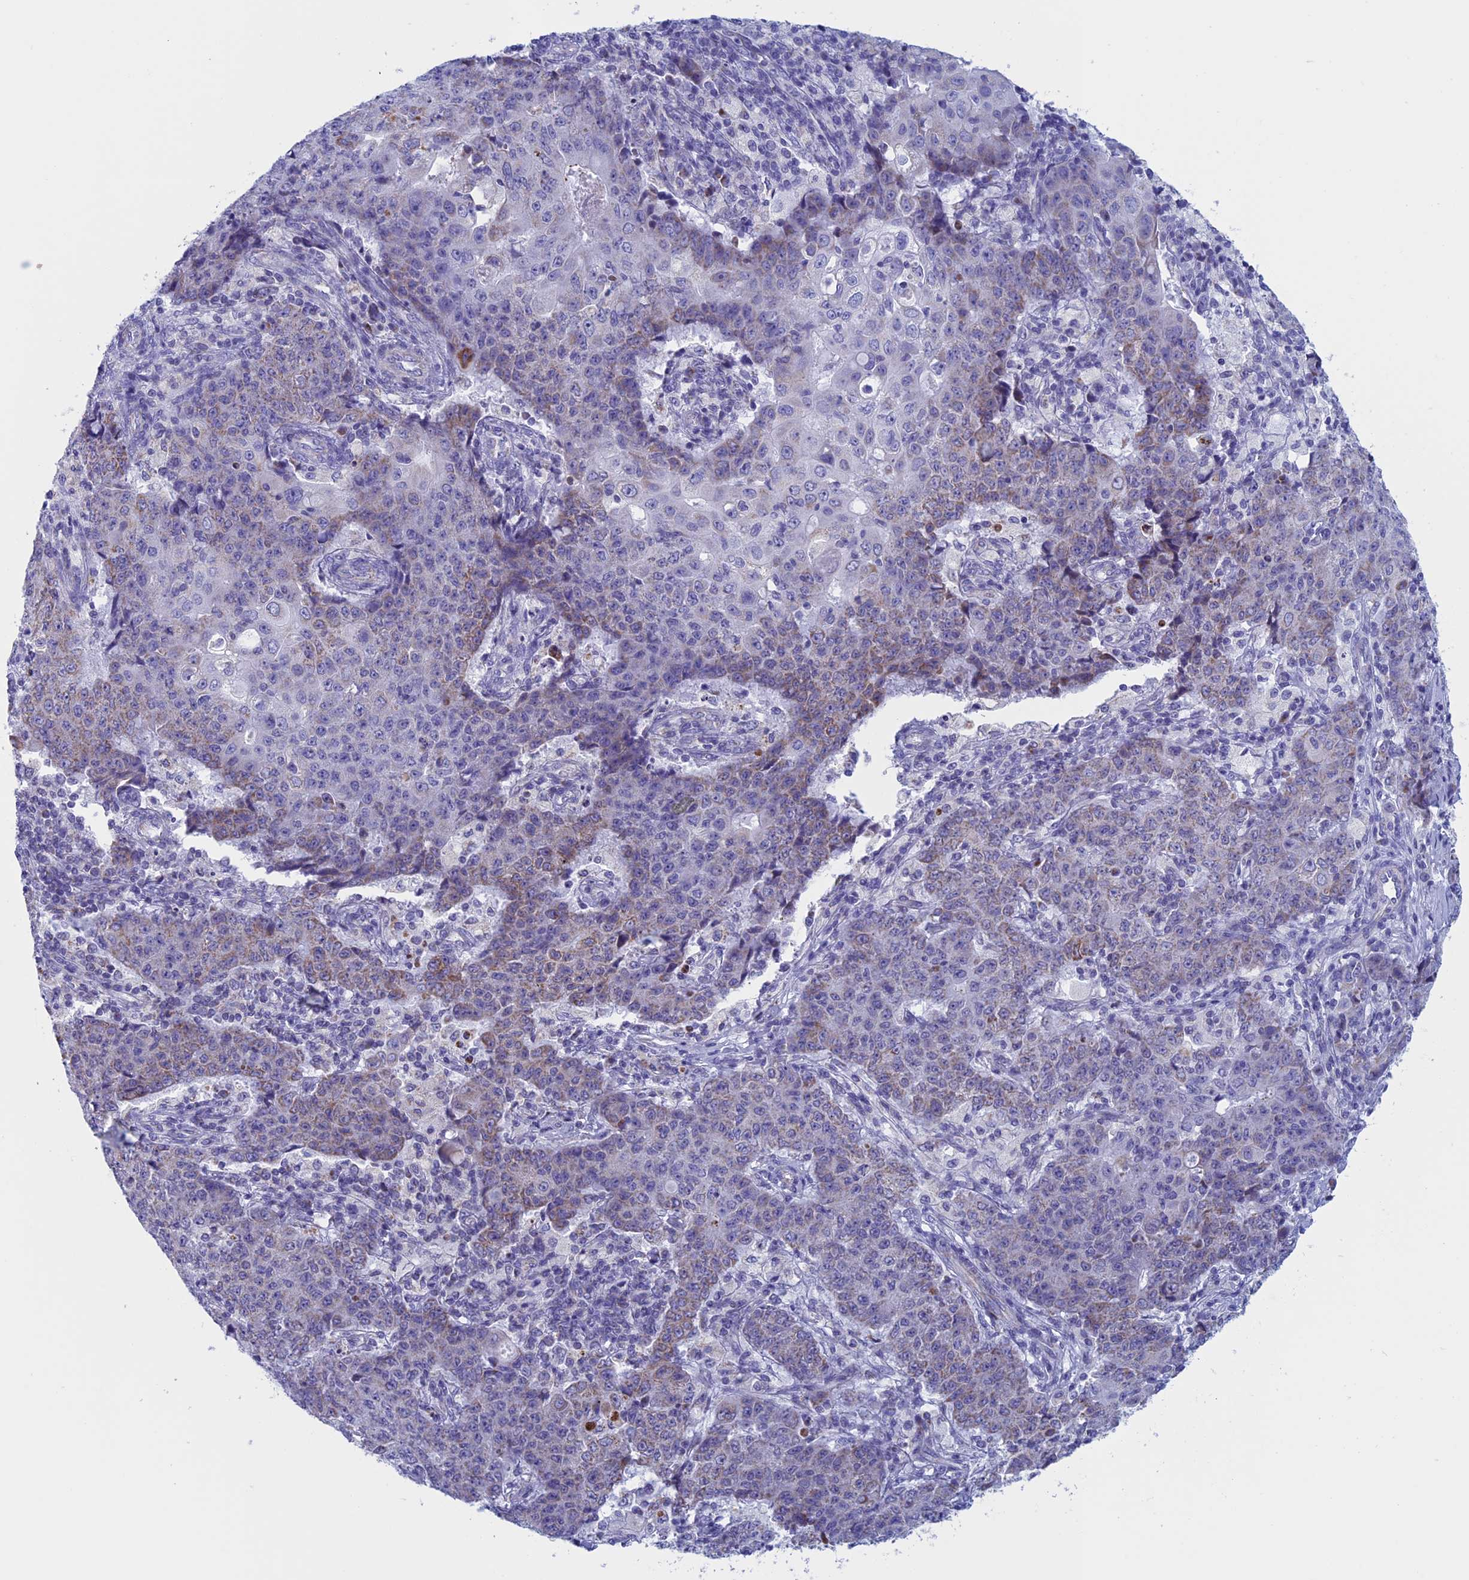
{"staining": {"intensity": "weak", "quantity": "25%-75%", "location": "cytoplasmic/membranous"}, "tissue": "ovarian cancer", "cell_type": "Tumor cells", "image_type": "cancer", "snomed": [{"axis": "morphology", "description": "Carcinoma, endometroid"}, {"axis": "topography", "description": "Ovary"}], "caption": "Ovarian cancer (endometroid carcinoma) was stained to show a protein in brown. There is low levels of weak cytoplasmic/membranous positivity in approximately 25%-75% of tumor cells.", "gene": "NDUFB9", "patient": {"sex": "female", "age": 42}}